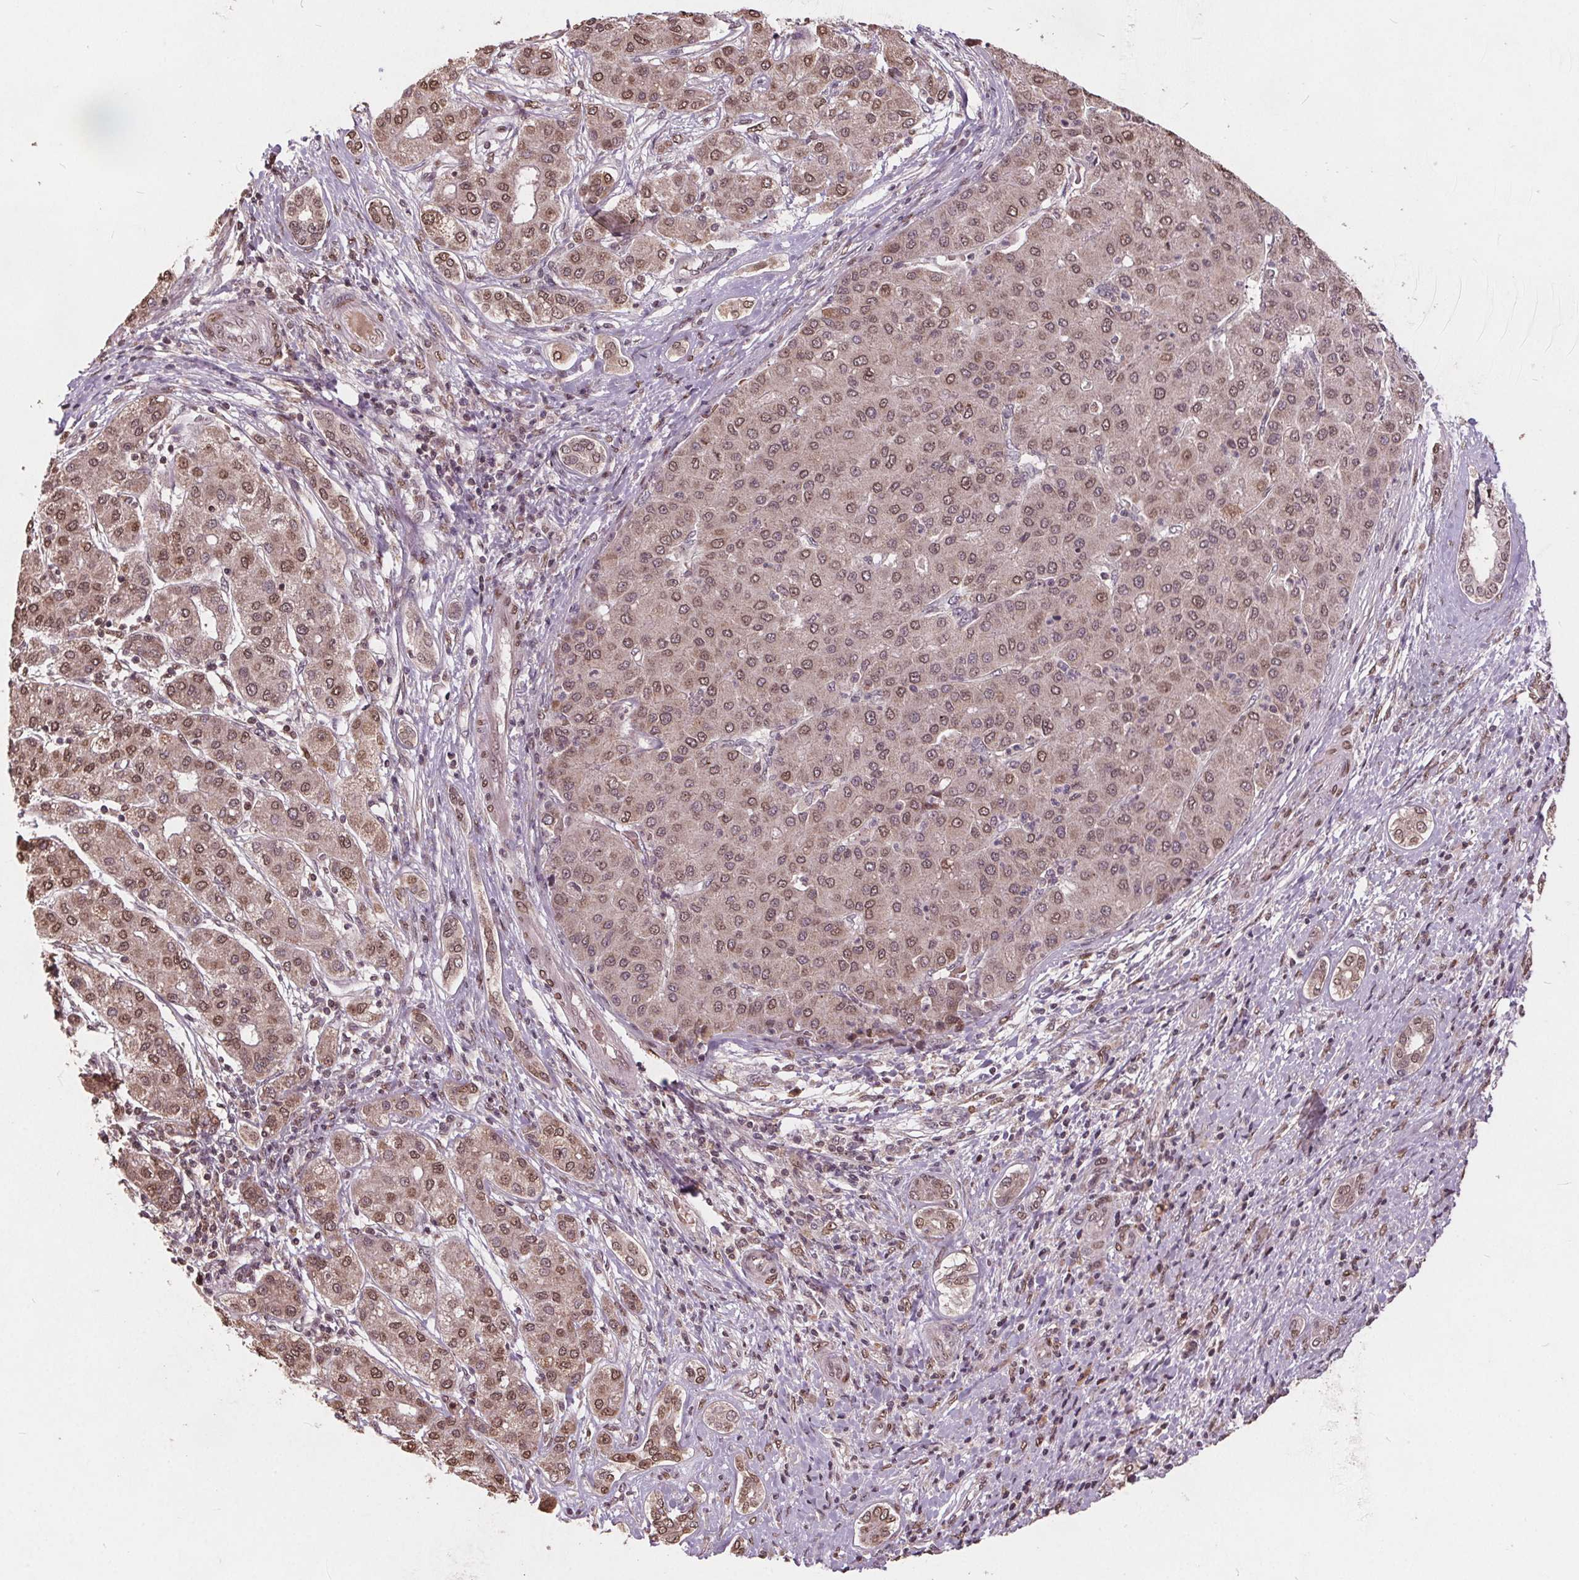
{"staining": {"intensity": "moderate", "quantity": ">75%", "location": "nuclear"}, "tissue": "liver cancer", "cell_type": "Tumor cells", "image_type": "cancer", "snomed": [{"axis": "morphology", "description": "Carcinoma, Hepatocellular, NOS"}, {"axis": "topography", "description": "Liver"}], "caption": "Protein expression analysis of liver cancer (hepatocellular carcinoma) reveals moderate nuclear positivity in approximately >75% of tumor cells.", "gene": "HIF1AN", "patient": {"sex": "male", "age": 65}}